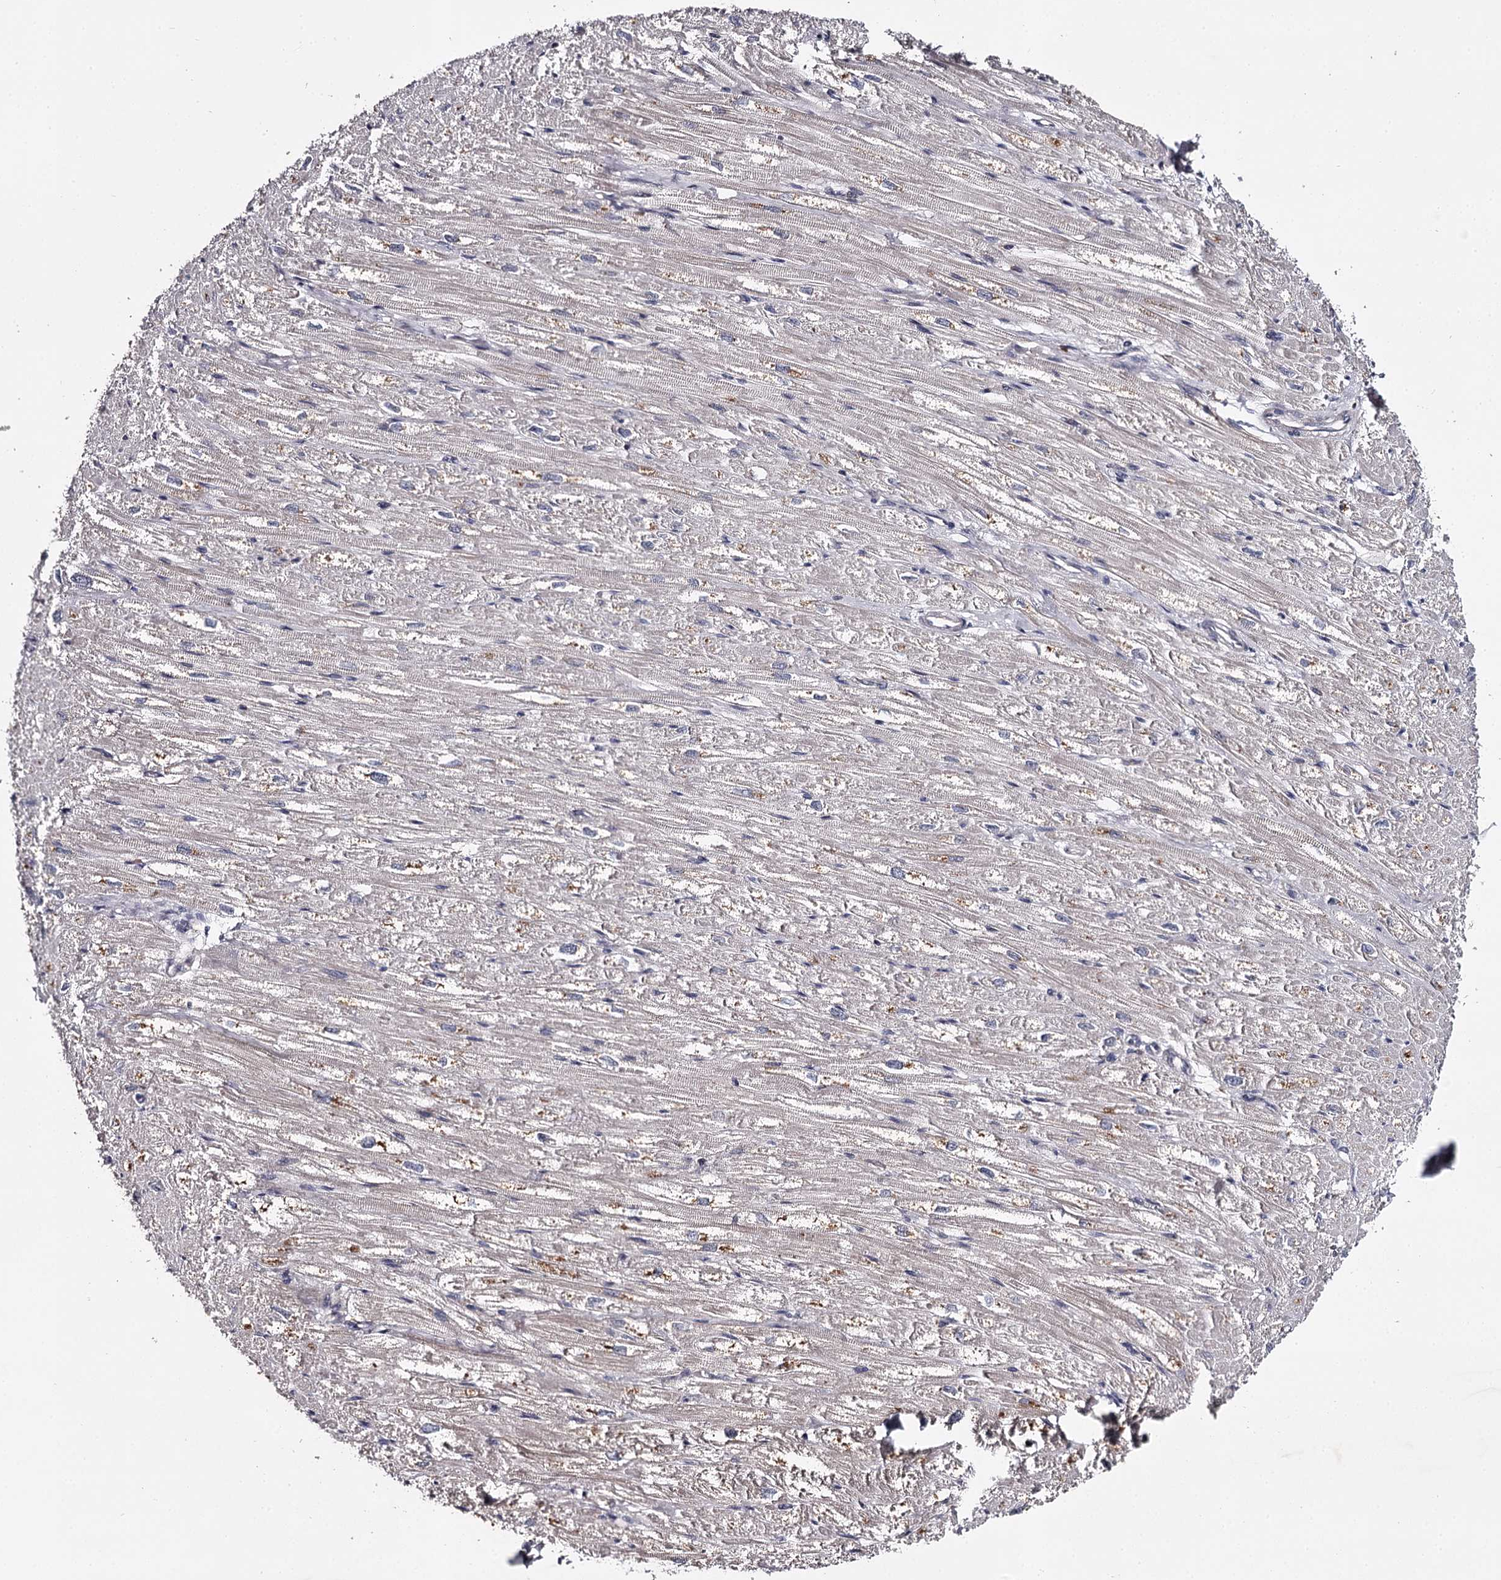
{"staining": {"intensity": "weak", "quantity": "25%-75%", "location": "cytoplasmic/membranous"}, "tissue": "heart muscle", "cell_type": "Cardiomyocytes", "image_type": "normal", "snomed": [{"axis": "morphology", "description": "Normal tissue, NOS"}, {"axis": "topography", "description": "Heart"}], "caption": "Human heart muscle stained for a protein (brown) exhibits weak cytoplasmic/membranous positive staining in about 25%-75% of cardiomyocytes.", "gene": "RASSF6", "patient": {"sex": "male", "age": 50}}